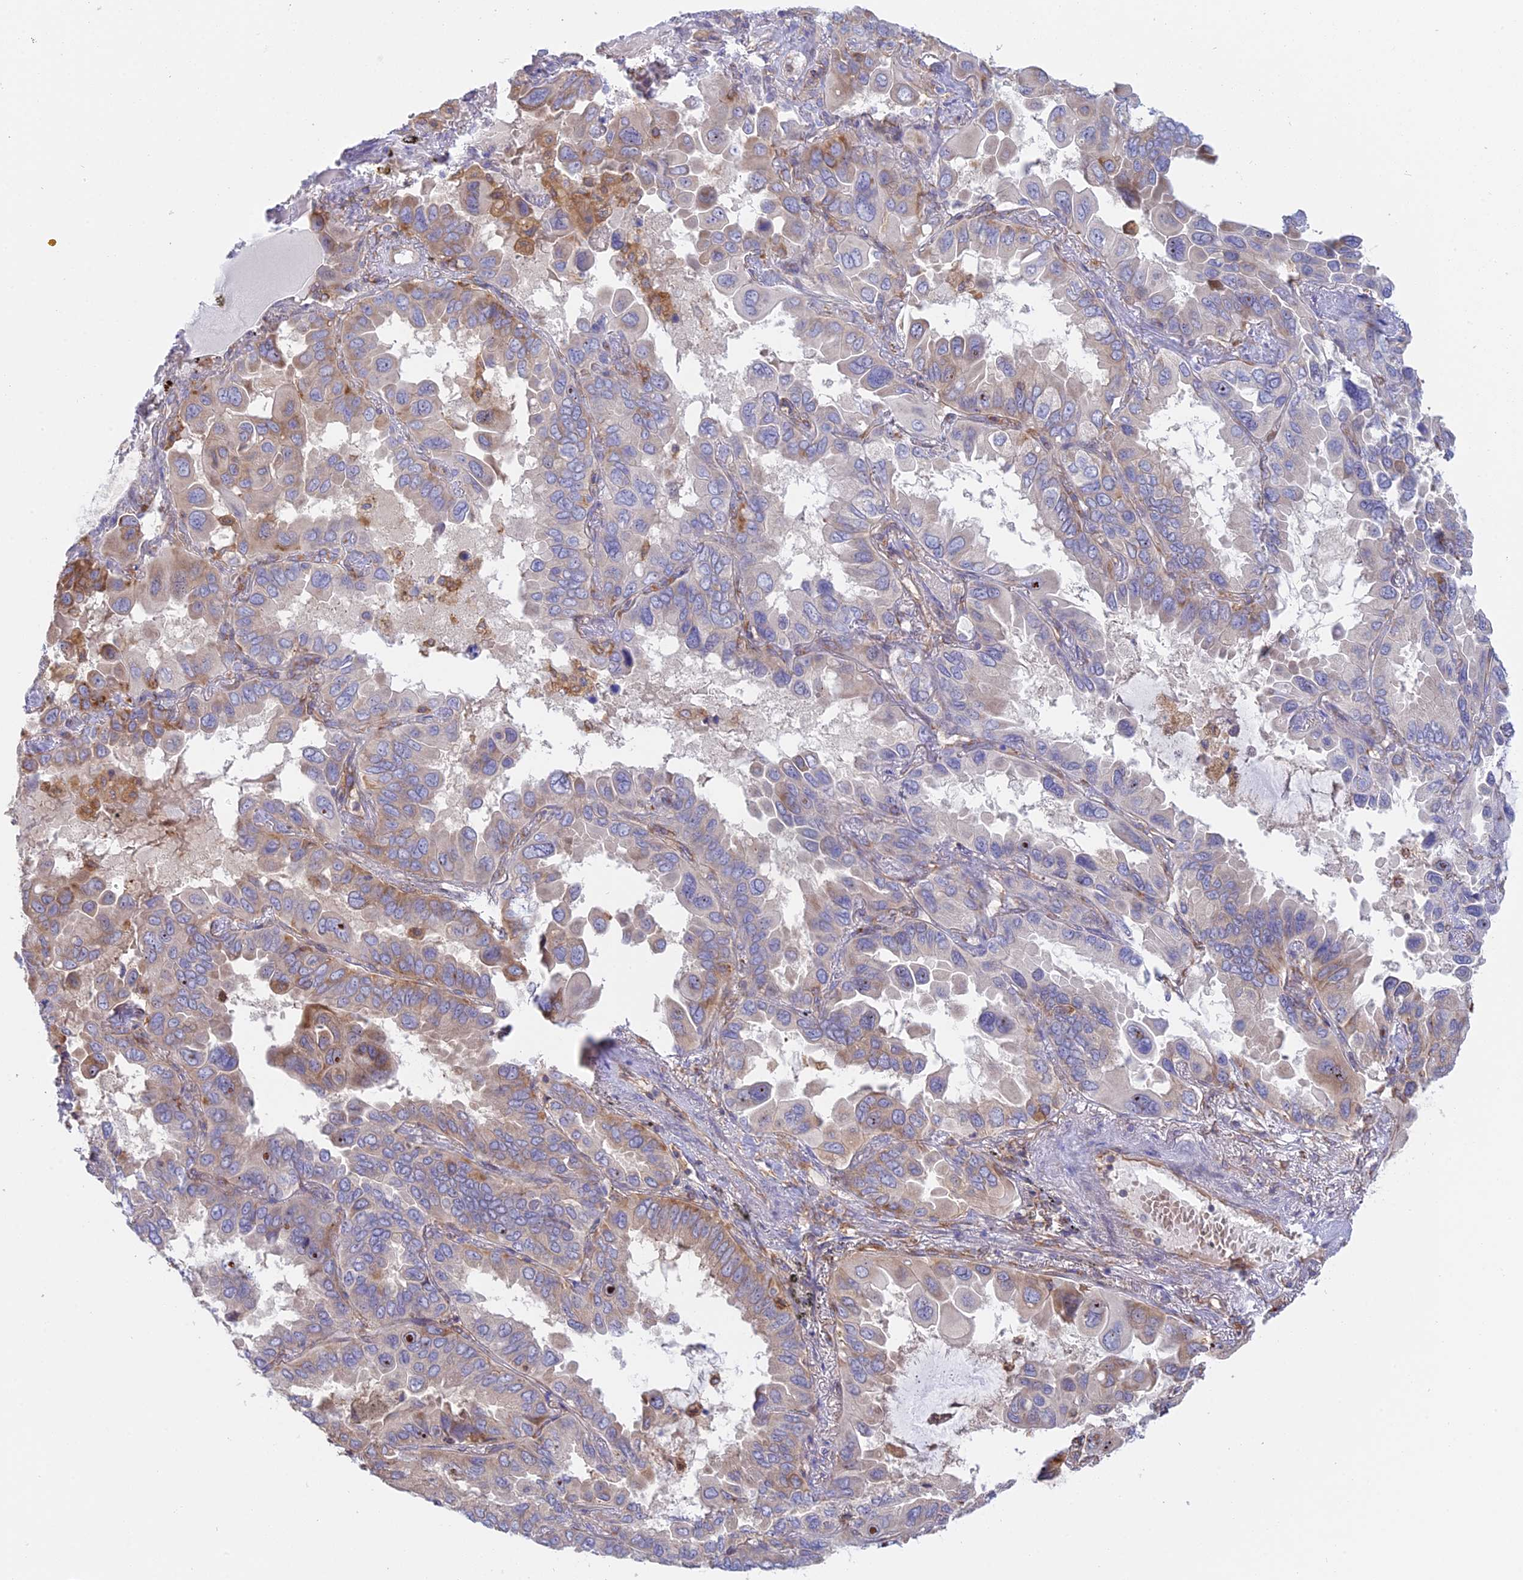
{"staining": {"intensity": "moderate", "quantity": "<25%", "location": "cytoplasmic/membranous"}, "tissue": "lung cancer", "cell_type": "Tumor cells", "image_type": "cancer", "snomed": [{"axis": "morphology", "description": "Adenocarcinoma, NOS"}, {"axis": "topography", "description": "Lung"}], "caption": "Lung cancer (adenocarcinoma) stained with a protein marker displays moderate staining in tumor cells.", "gene": "GMIP", "patient": {"sex": "male", "age": 64}}